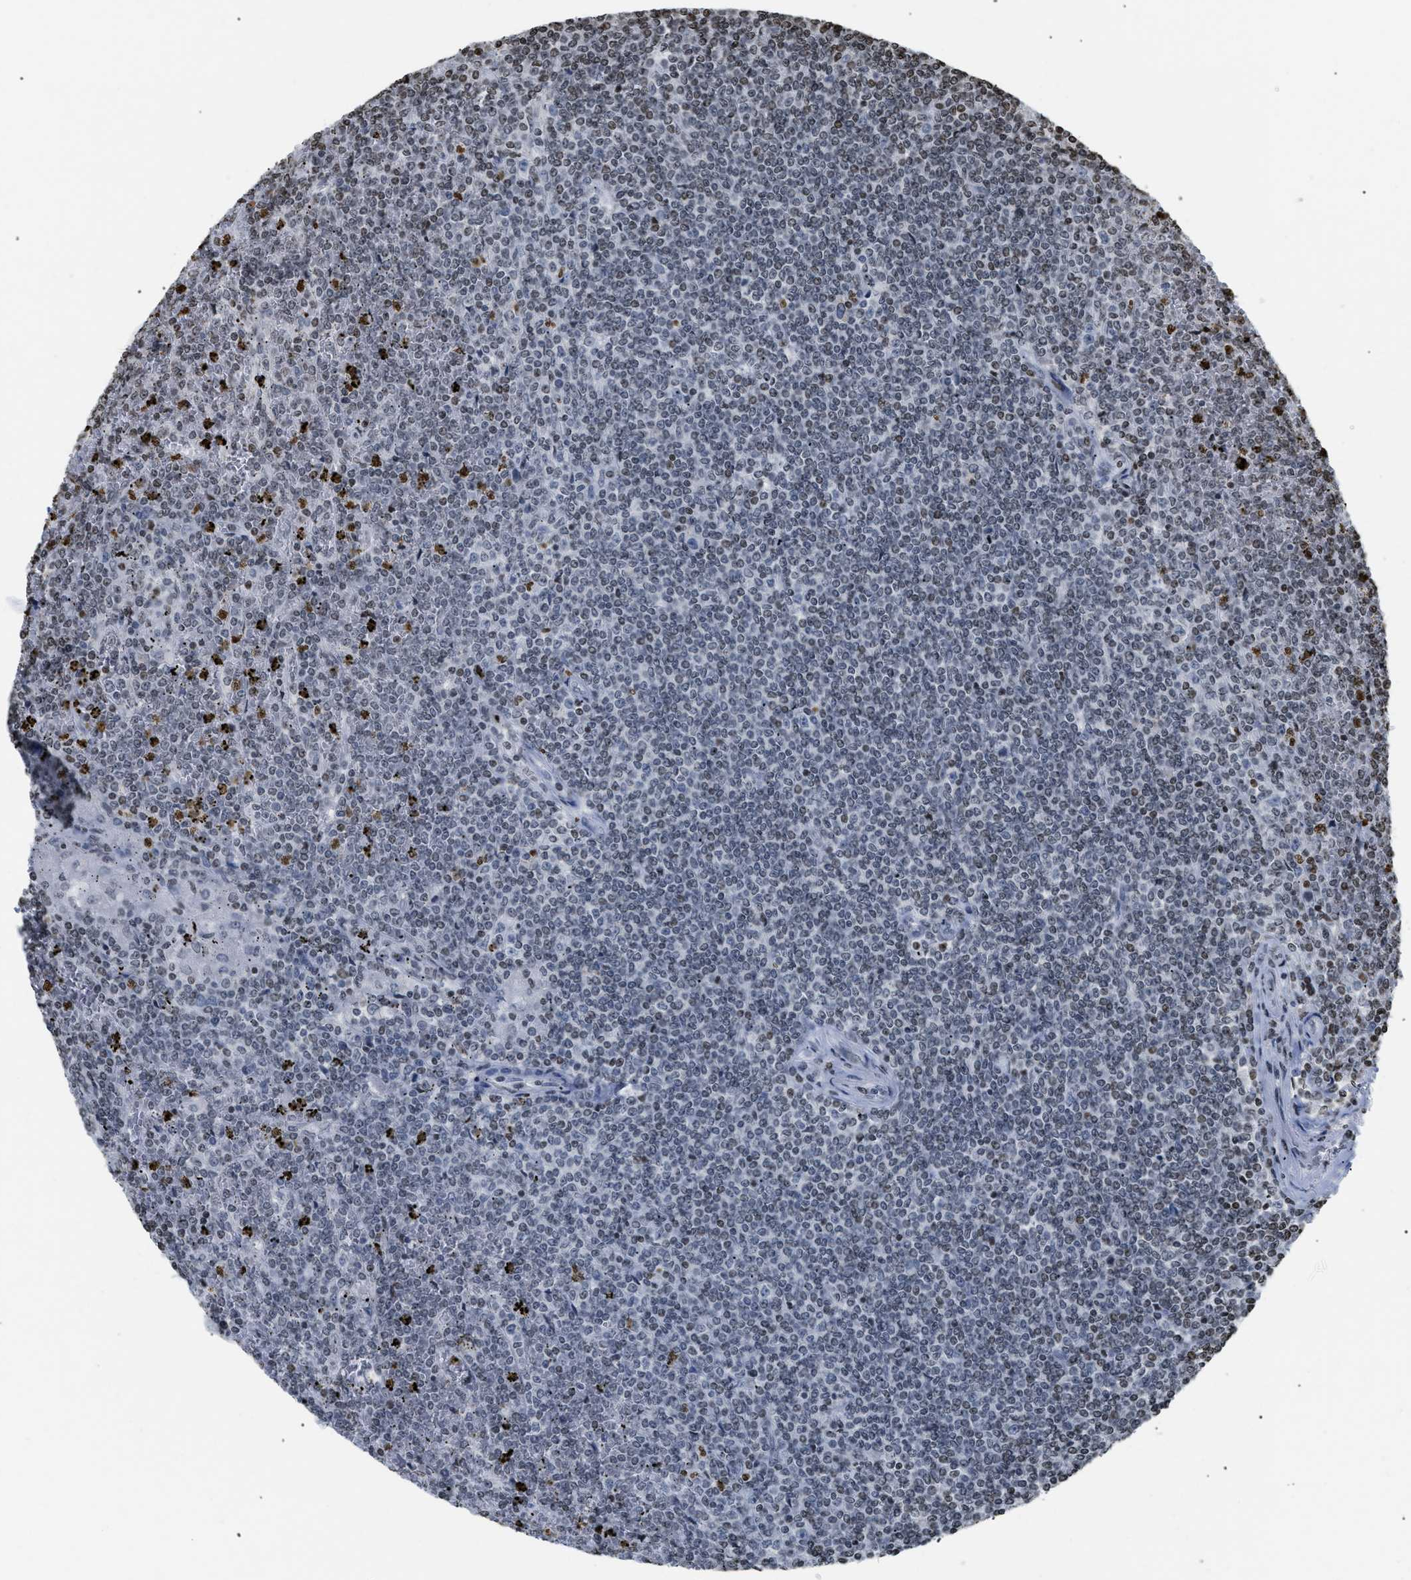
{"staining": {"intensity": "weak", "quantity": "25%-75%", "location": "nuclear"}, "tissue": "lymphoma", "cell_type": "Tumor cells", "image_type": "cancer", "snomed": [{"axis": "morphology", "description": "Malignant lymphoma, non-Hodgkin's type, Low grade"}, {"axis": "topography", "description": "Spleen"}], "caption": "An image showing weak nuclear positivity in approximately 25%-75% of tumor cells in lymphoma, as visualized by brown immunohistochemical staining.", "gene": "HMGN2", "patient": {"sex": "female", "age": 19}}